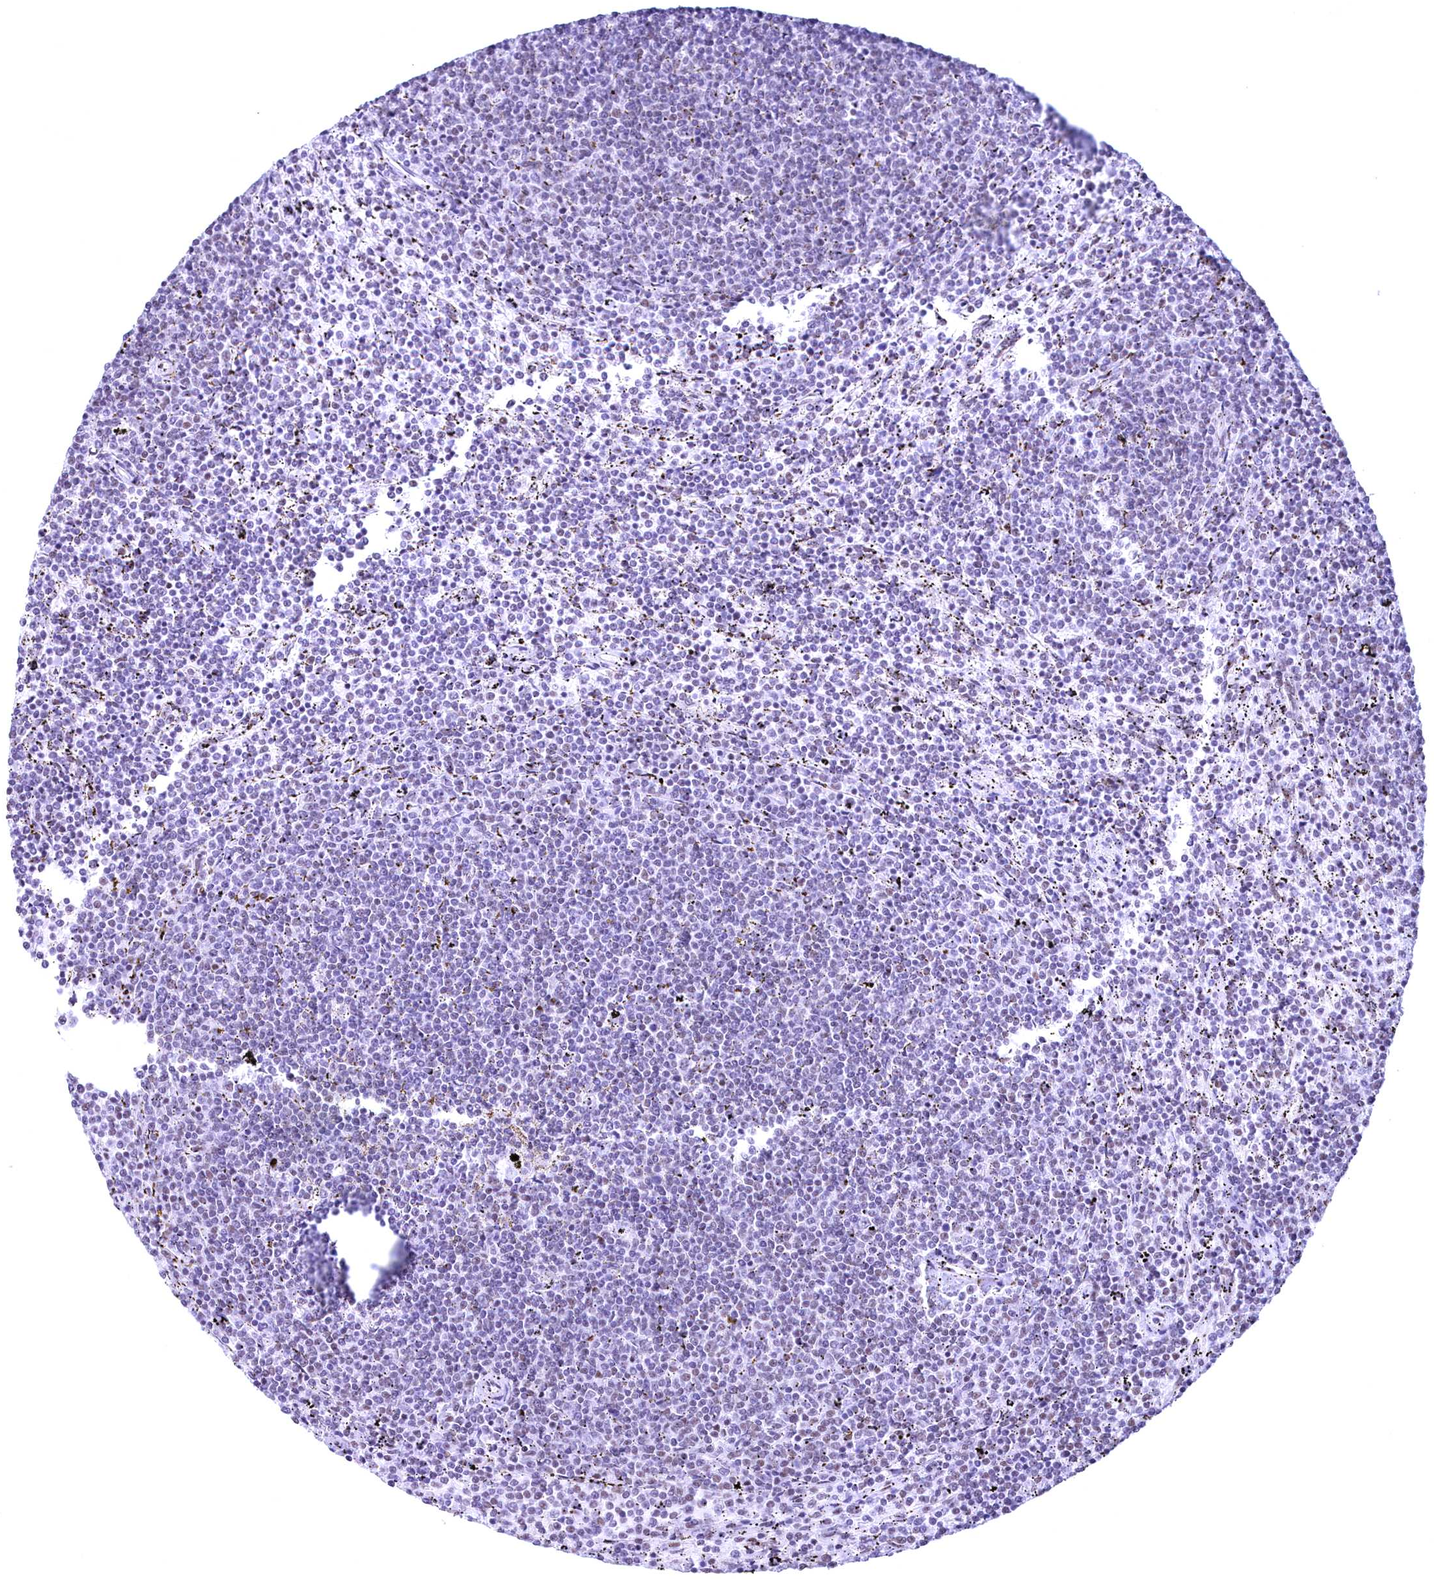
{"staining": {"intensity": "negative", "quantity": "none", "location": "none"}, "tissue": "lymphoma", "cell_type": "Tumor cells", "image_type": "cancer", "snomed": [{"axis": "morphology", "description": "Malignant lymphoma, non-Hodgkin's type, Low grade"}, {"axis": "topography", "description": "Spleen"}], "caption": "Tumor cells show no significant staining in malignant lymphoma, non-Hodgkin's type (low-grade).", "gene": "CDC26", "patient": {"sex": "female", "age": 50}}